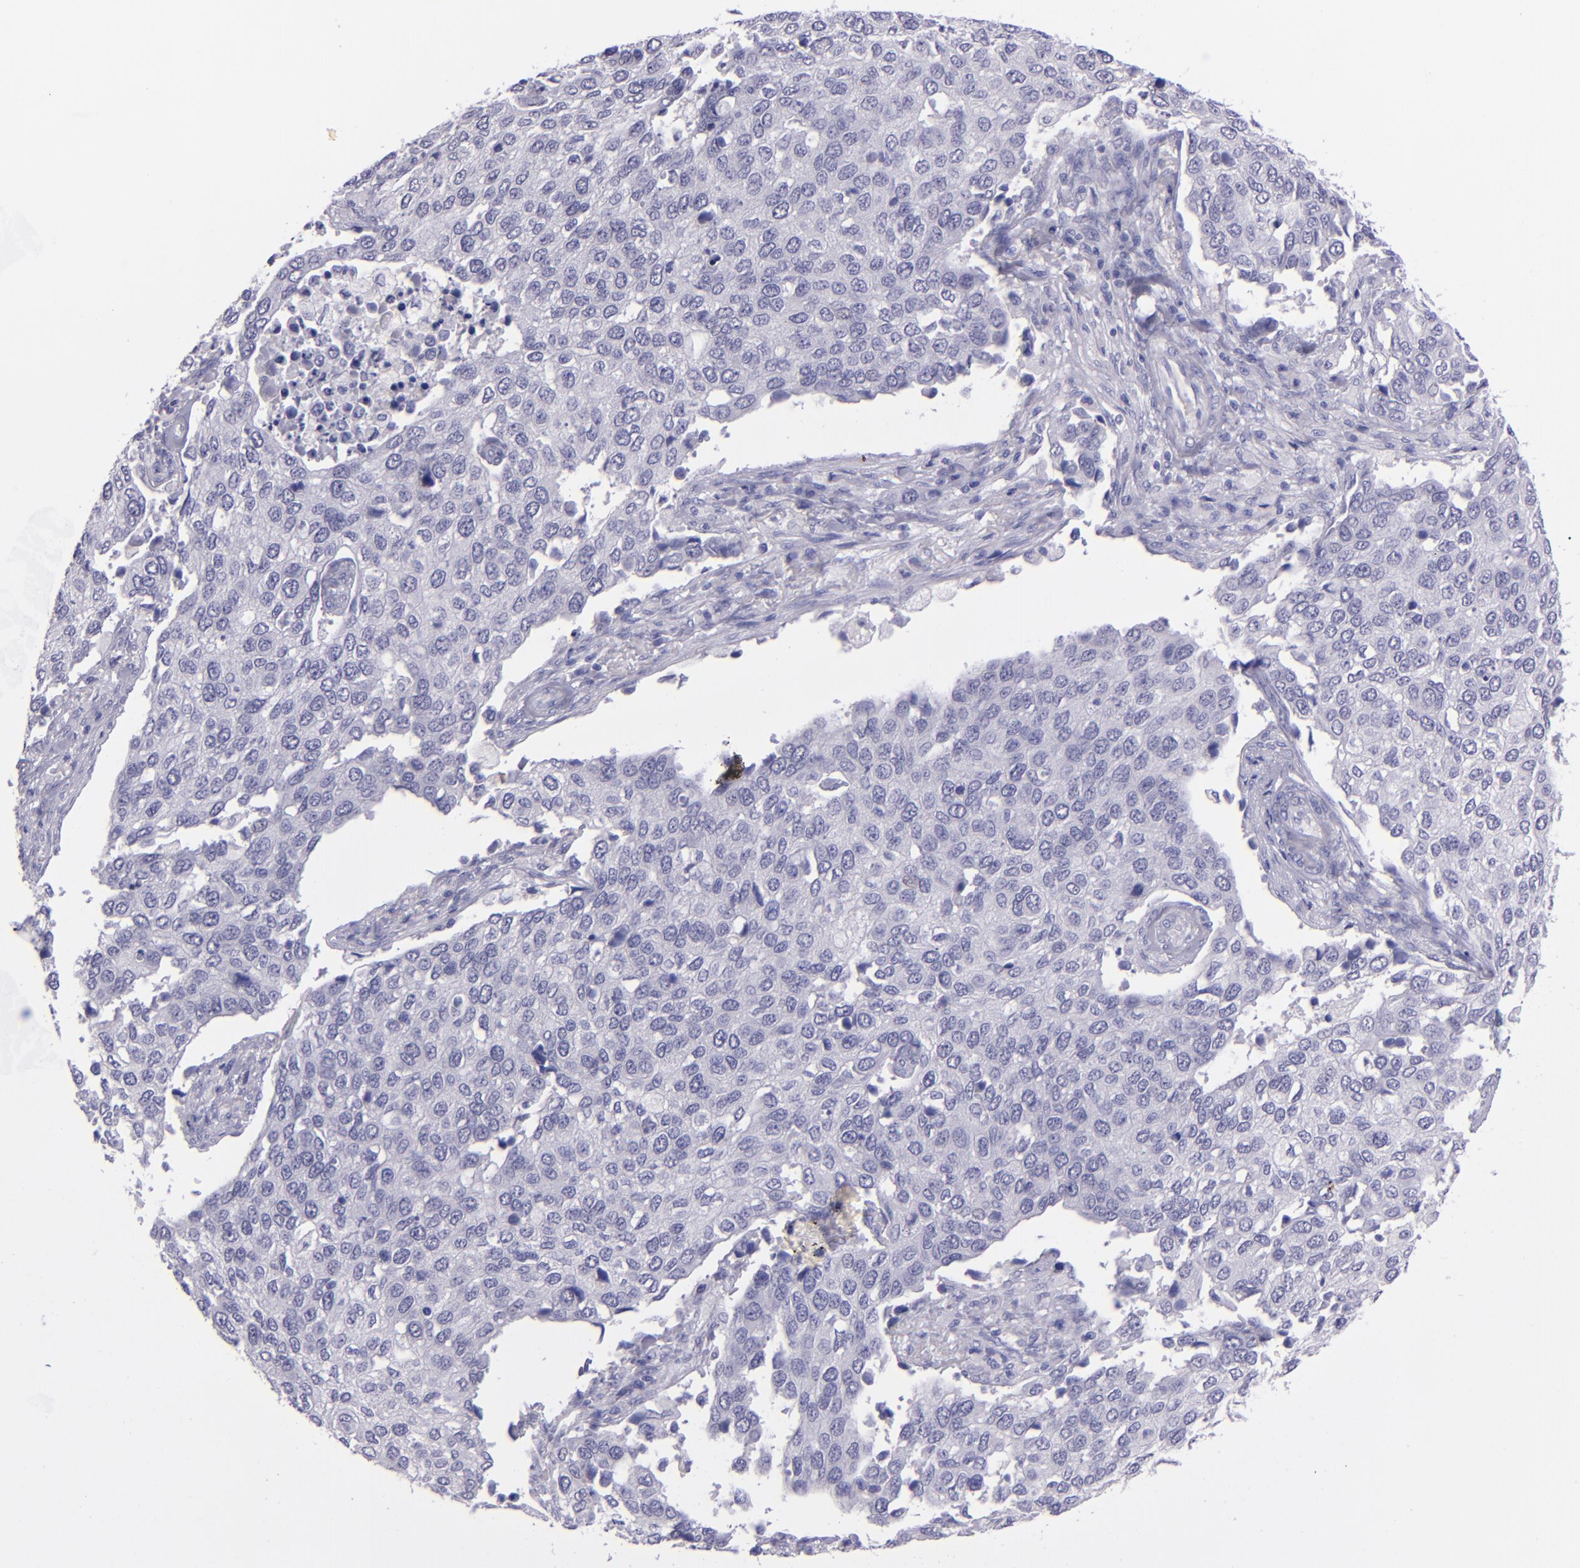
{"staining": {"intensity": "negative", "quantity": "none", "location": "none"}, "tissue": "cervical cancer", "cell_type": "Tumor cells", "image_type": "cancer", "snomed": [{"axis": "morphology", "description": "Squamous cell carcinoma, NOS"}, {"axis": "topography", "description": "Cervix"}], "caption": "Human cervical cancer (squamous cell carcinoma) stained for a protein using immunohistochemistry (IHC) shows no expression in tumor cells.", "gene": "TNNT3", "patient": {"sex": "female", "age": 54}}